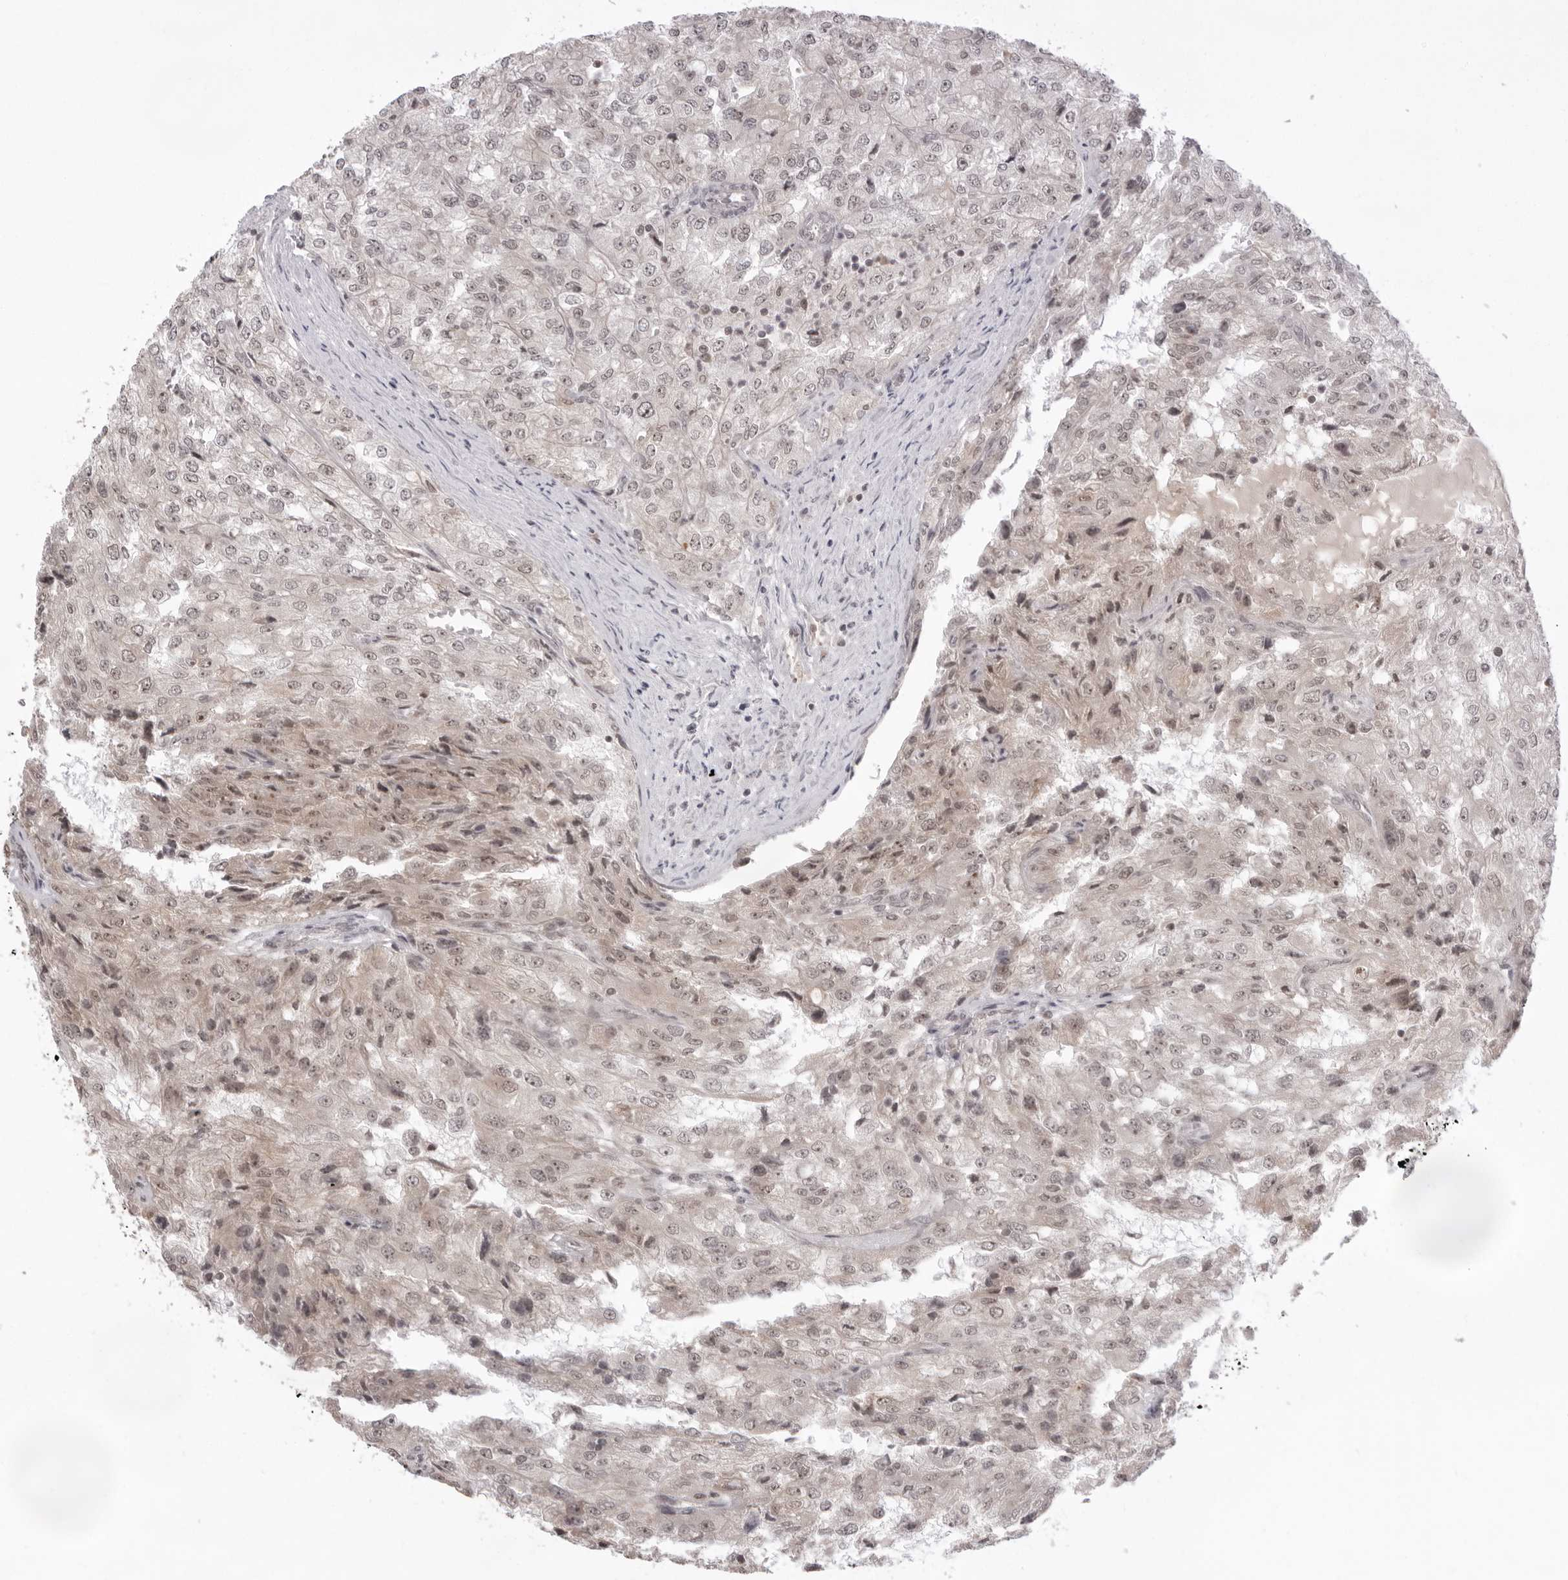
{"staining": {"intensity": "weak", "quantity": "25%-75%", "location": "cytoplasmic/membranous,nuclear"}, "tissue": "renal cancer", "cell_type": "Tumor cells", "image_type": "cancer", "snomed": [{"axis": "morphology", "description": "Adenocarcinoma, NOS"}, {"axis": "topography", "description": "Kidney"}], "caption": "Immunohistochemical staining of human adenocarcinoma (renal) reveals low levels of weak cytoplasmic/membranous and nuclear protein expression in about 25%-75% of tumor cells.", "gene": "EXOSC10", "patient": {"sex": "female", "age": 54}}